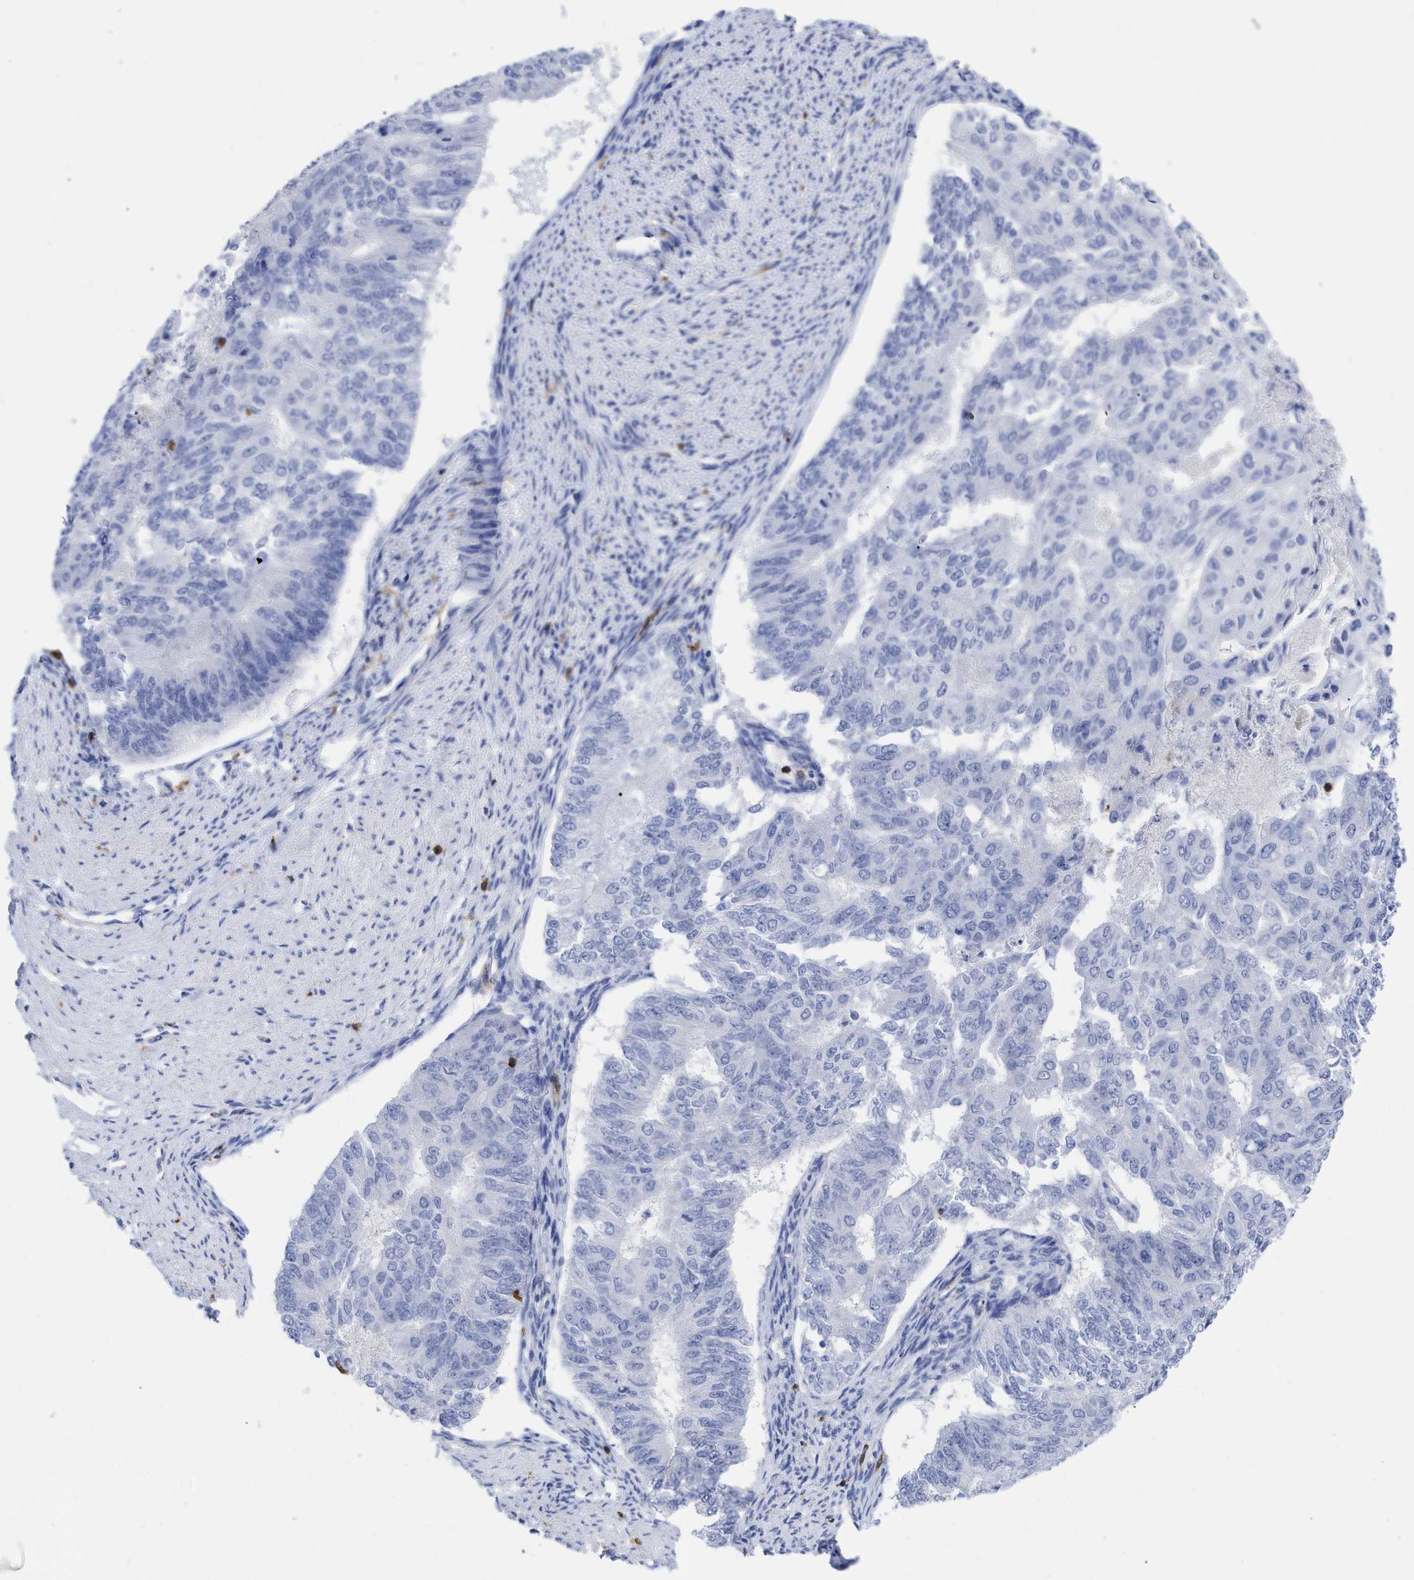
{"staining": {"intensity": "negative", "quantity": "none", "location": "none"}, "tissue": "endometrial cancer", "cell_type": "Tumor cells", "image_type": "cancer", "snomed": [{"axis": "morphology", "description": "Adenocarcinoma, NOS"}, {"axis": "topography", "description": "Endometrium"}], "caption": "Photomicrograph shows no significant protein staining in tumor cells of endometrial cancer (adenocarcinoma).", "gene": "HCLS1", "patient": {"sex": "female", "age": 32}}